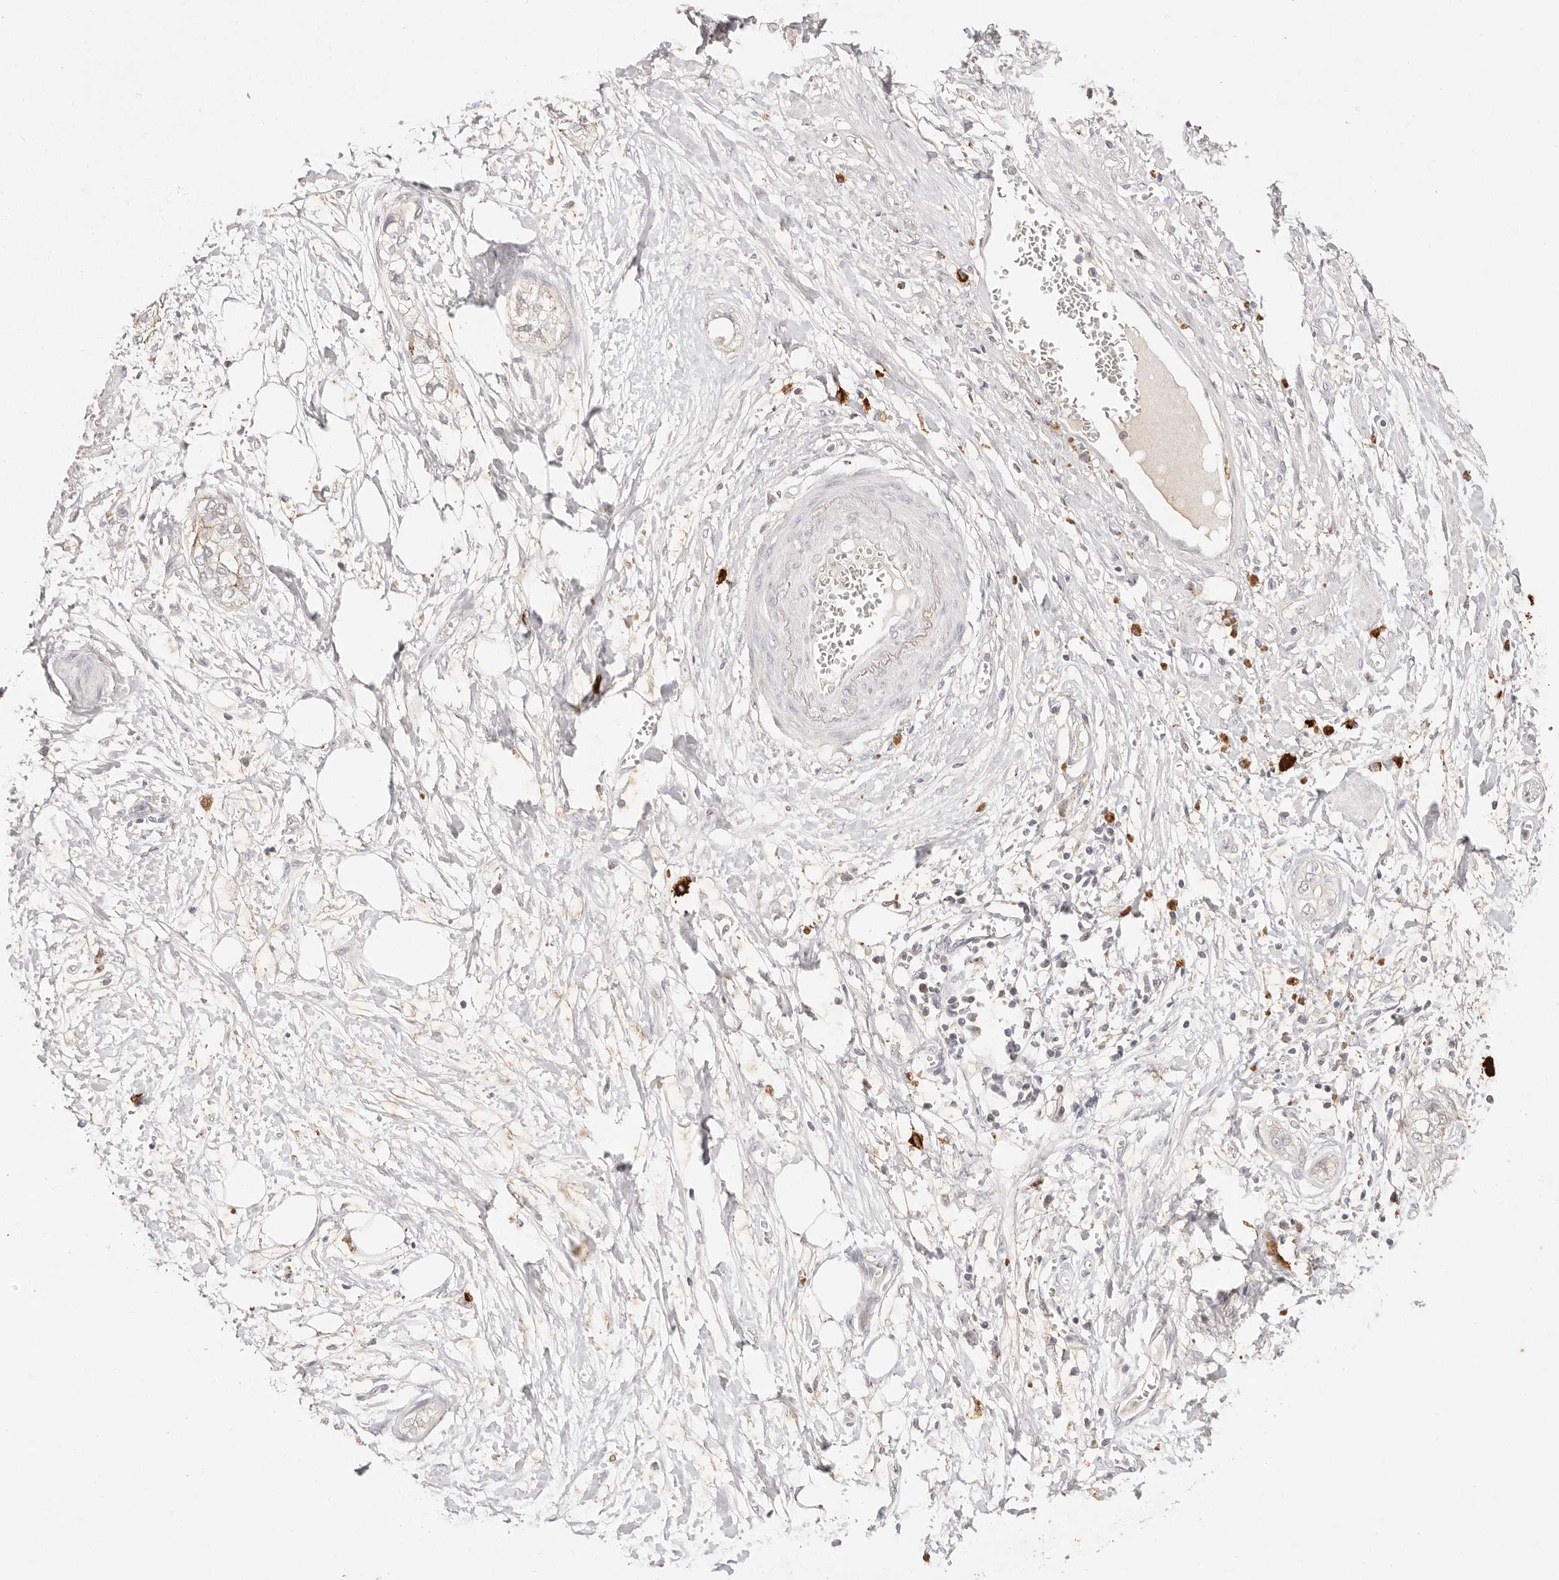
{"staining": {"intensity": "weak", "quantity": "<25%", "location": "cytoplasmic/membranous"}, "tissue": "pancreatic cancer", "cell_type": "Tumor cells", "image_type": "cancer", "snomed": [{"axis": "morphology", "description": "Adenocarcinoma, NOS"}, {"axis": "topography", "description": "Pancreas"}], "caption": "This is an IHC image of human pancreatic cancer (adenocarcinoma). There is no staining in tumor cells.", "gene": "CXADR", "patient": {"sex": "male", "age": 68}}